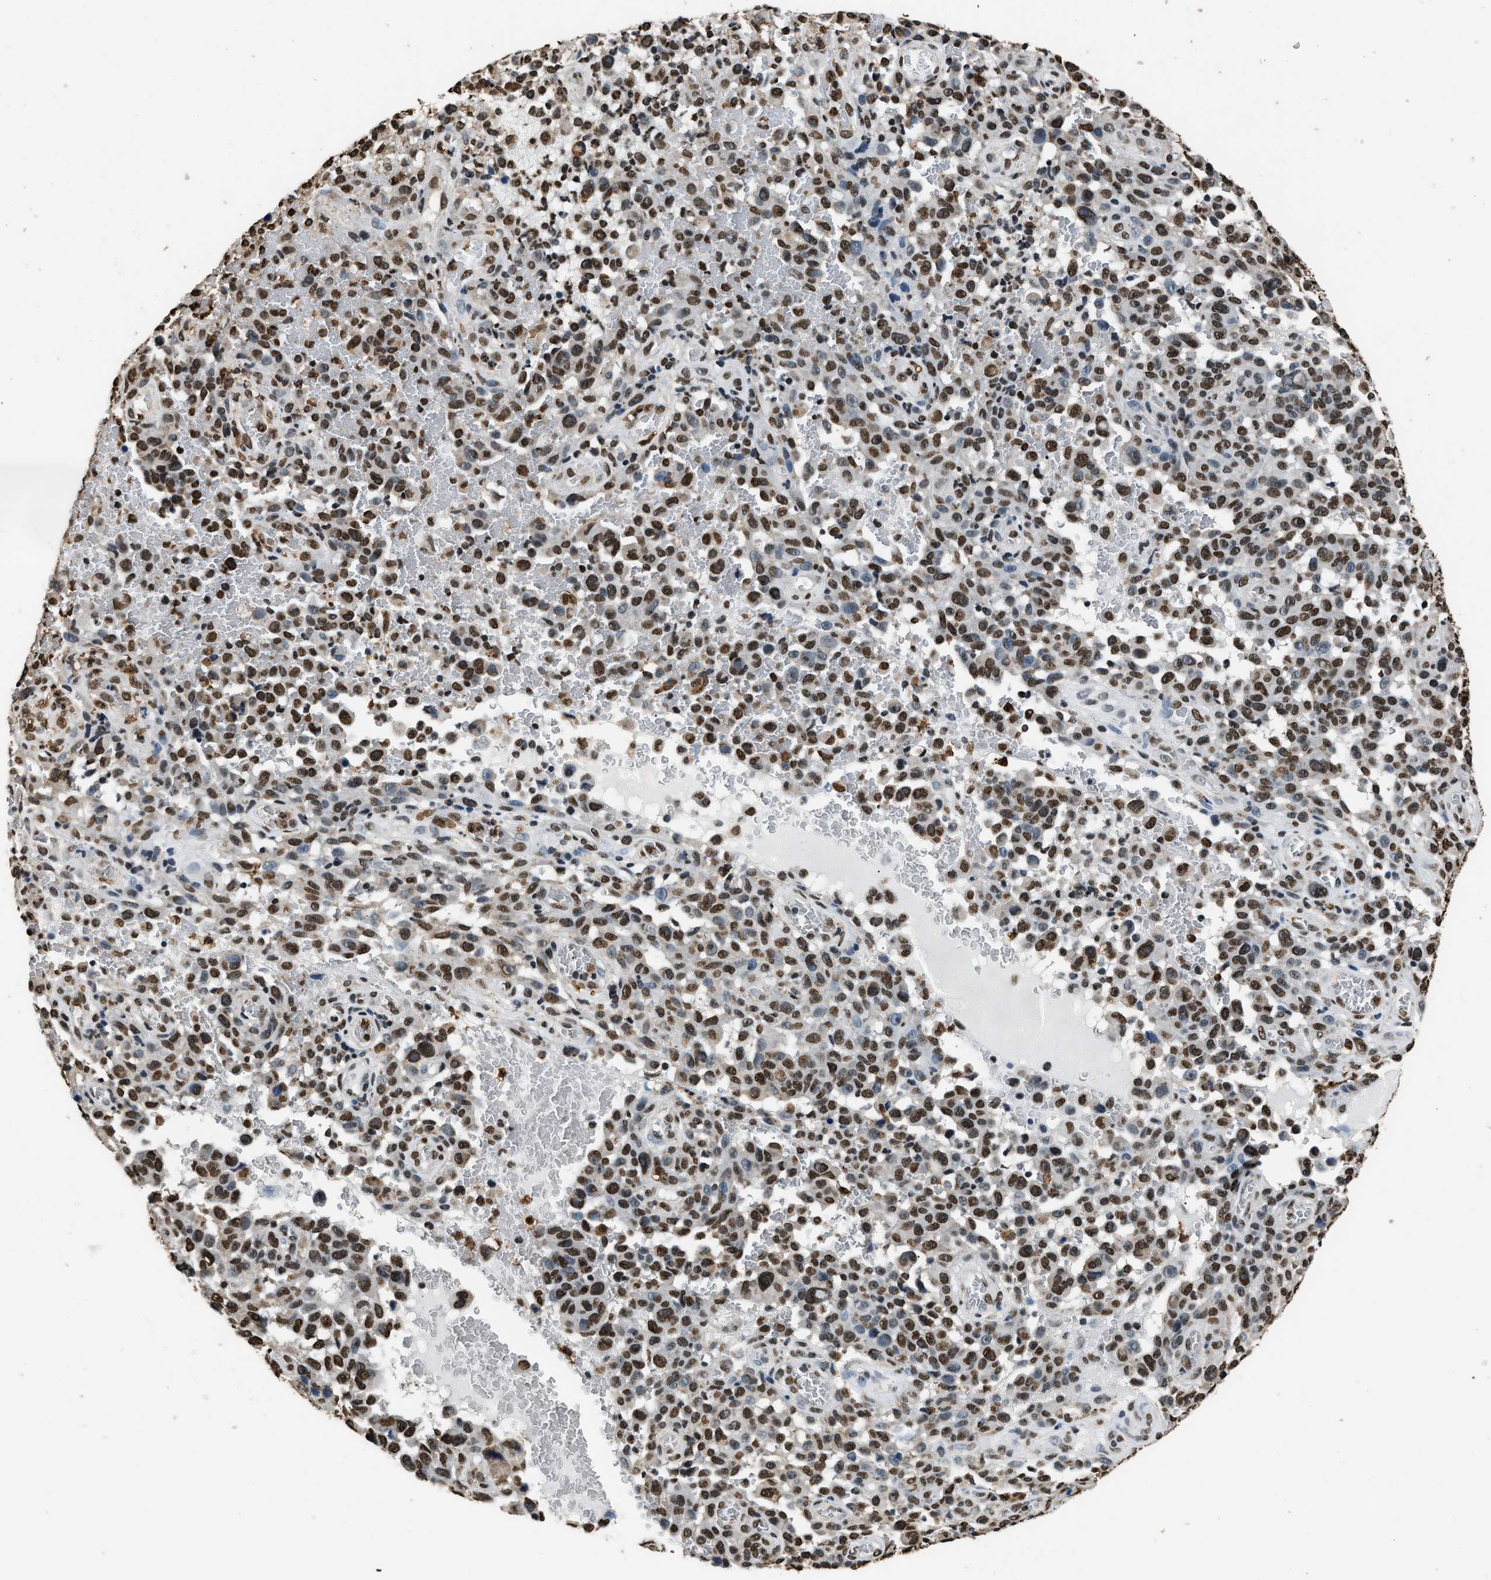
{"staining": {"intensity": "moderate", "quantity": ">75%", "location": "nuclear"}, "tissue": "melanoma", "cell_type": "Tumor cells", "image_type": "cancer", "snomed": [{"axis": "morphology", "description": "Malignant melanoma, NOS"}, {"axis": "topography", "description": "Skin"}], "caption": "Melanoma stained with immunohistochemistry (IHC) shows moderate nuclear expression in about >75% of tumor cells.", "gene": "SAFB", "patient": {"sex": "female", "age": 82}}